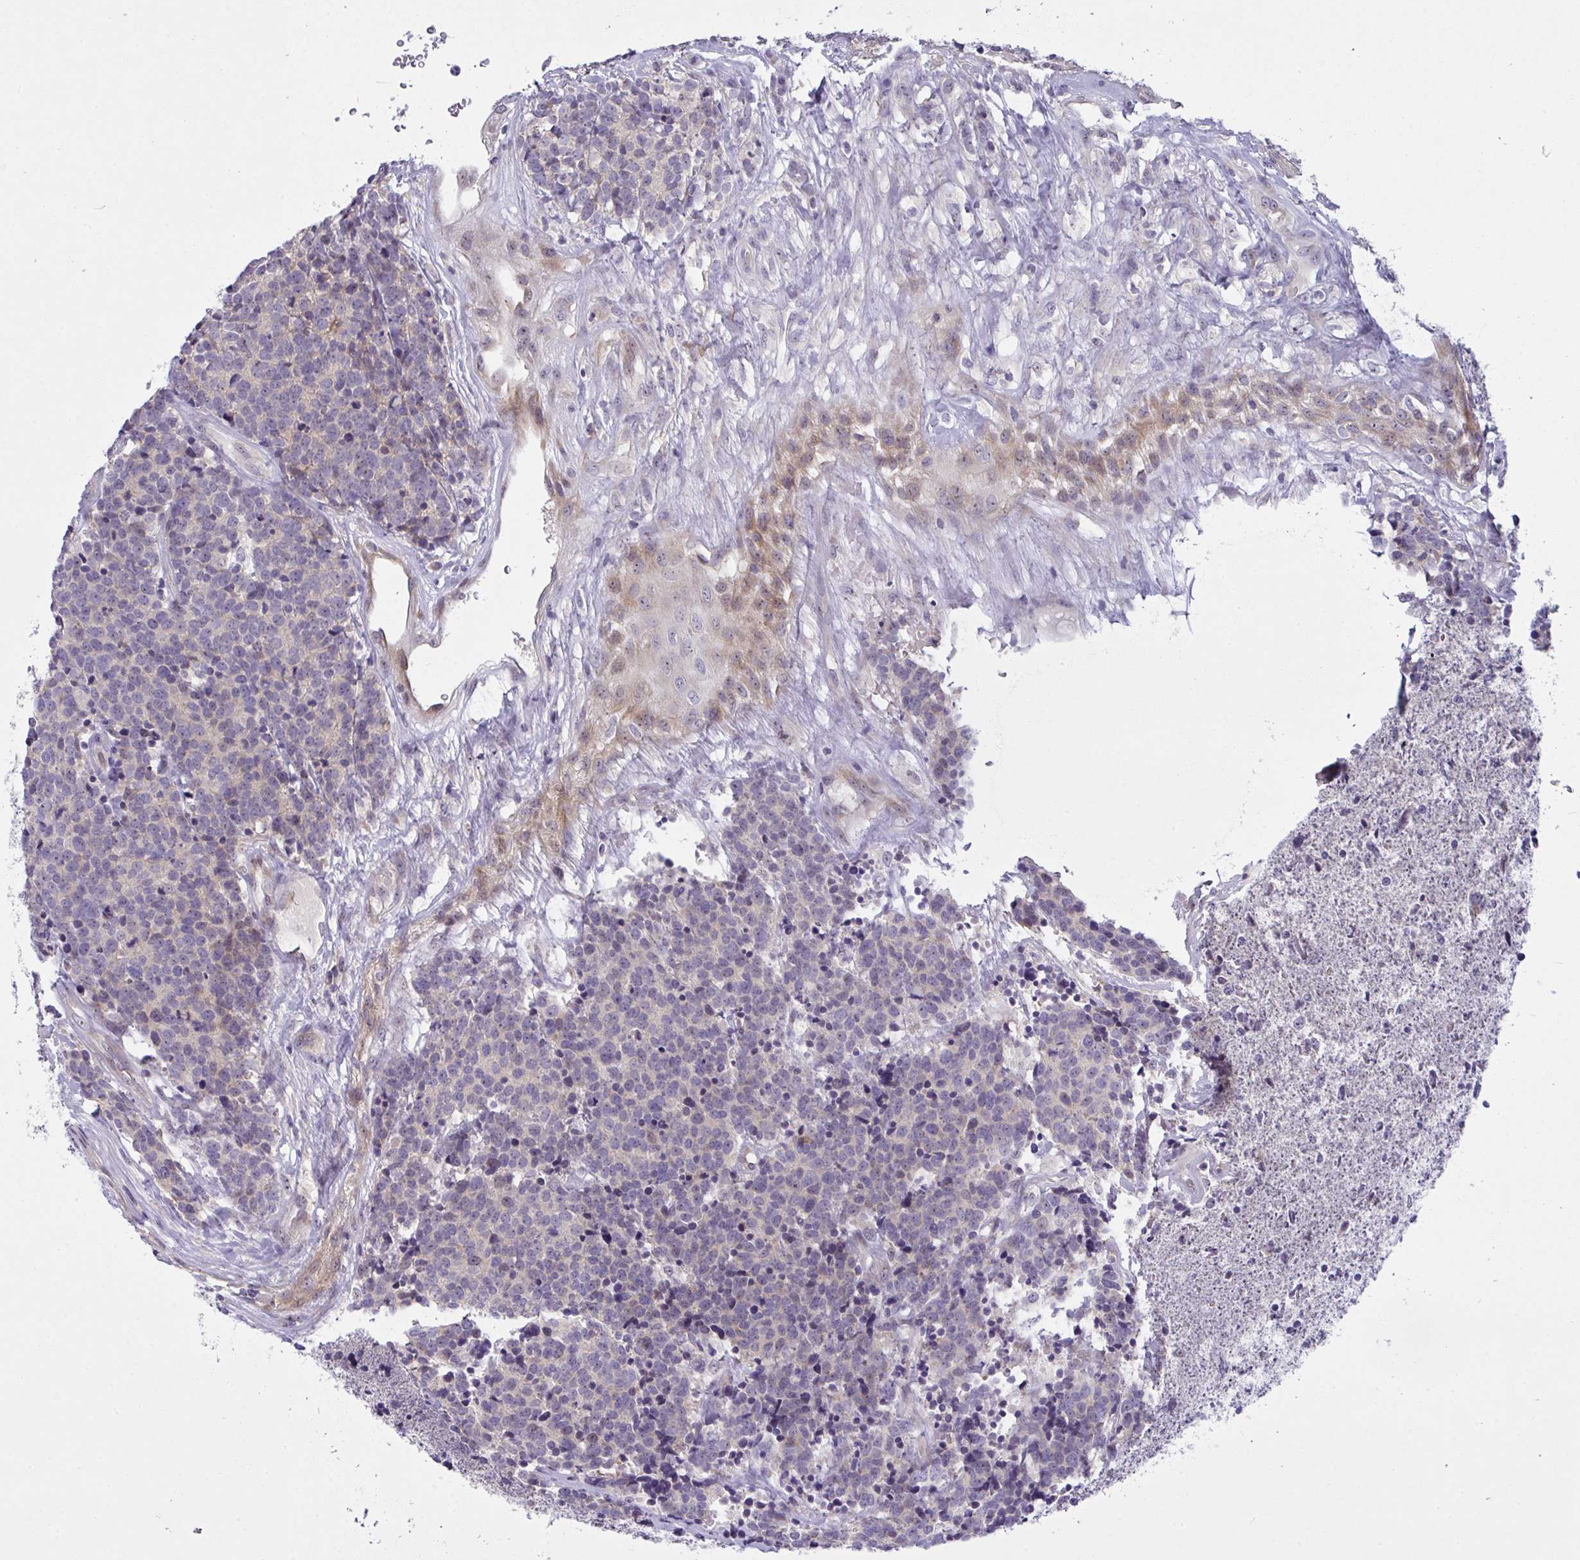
{"staining": {"intensity": "weak", "quantity": "<25%", "location": "cytoplasmic/membranous"}, "tissue": "carcinoid", "cell_type": "Tumor cells", "image_type": "cancer", "snomed": [{"axis": "morphology", "description": "Carcinoid, malignant, NOS"}, {"axis": "topography", "description": "Skin"}], "caption": "The micrograph exhibits no significant positivity in tumor cells of malignant carcinoid.", "gene": "NT5C1A", "patient": {"sex": "female", "age": 79}}